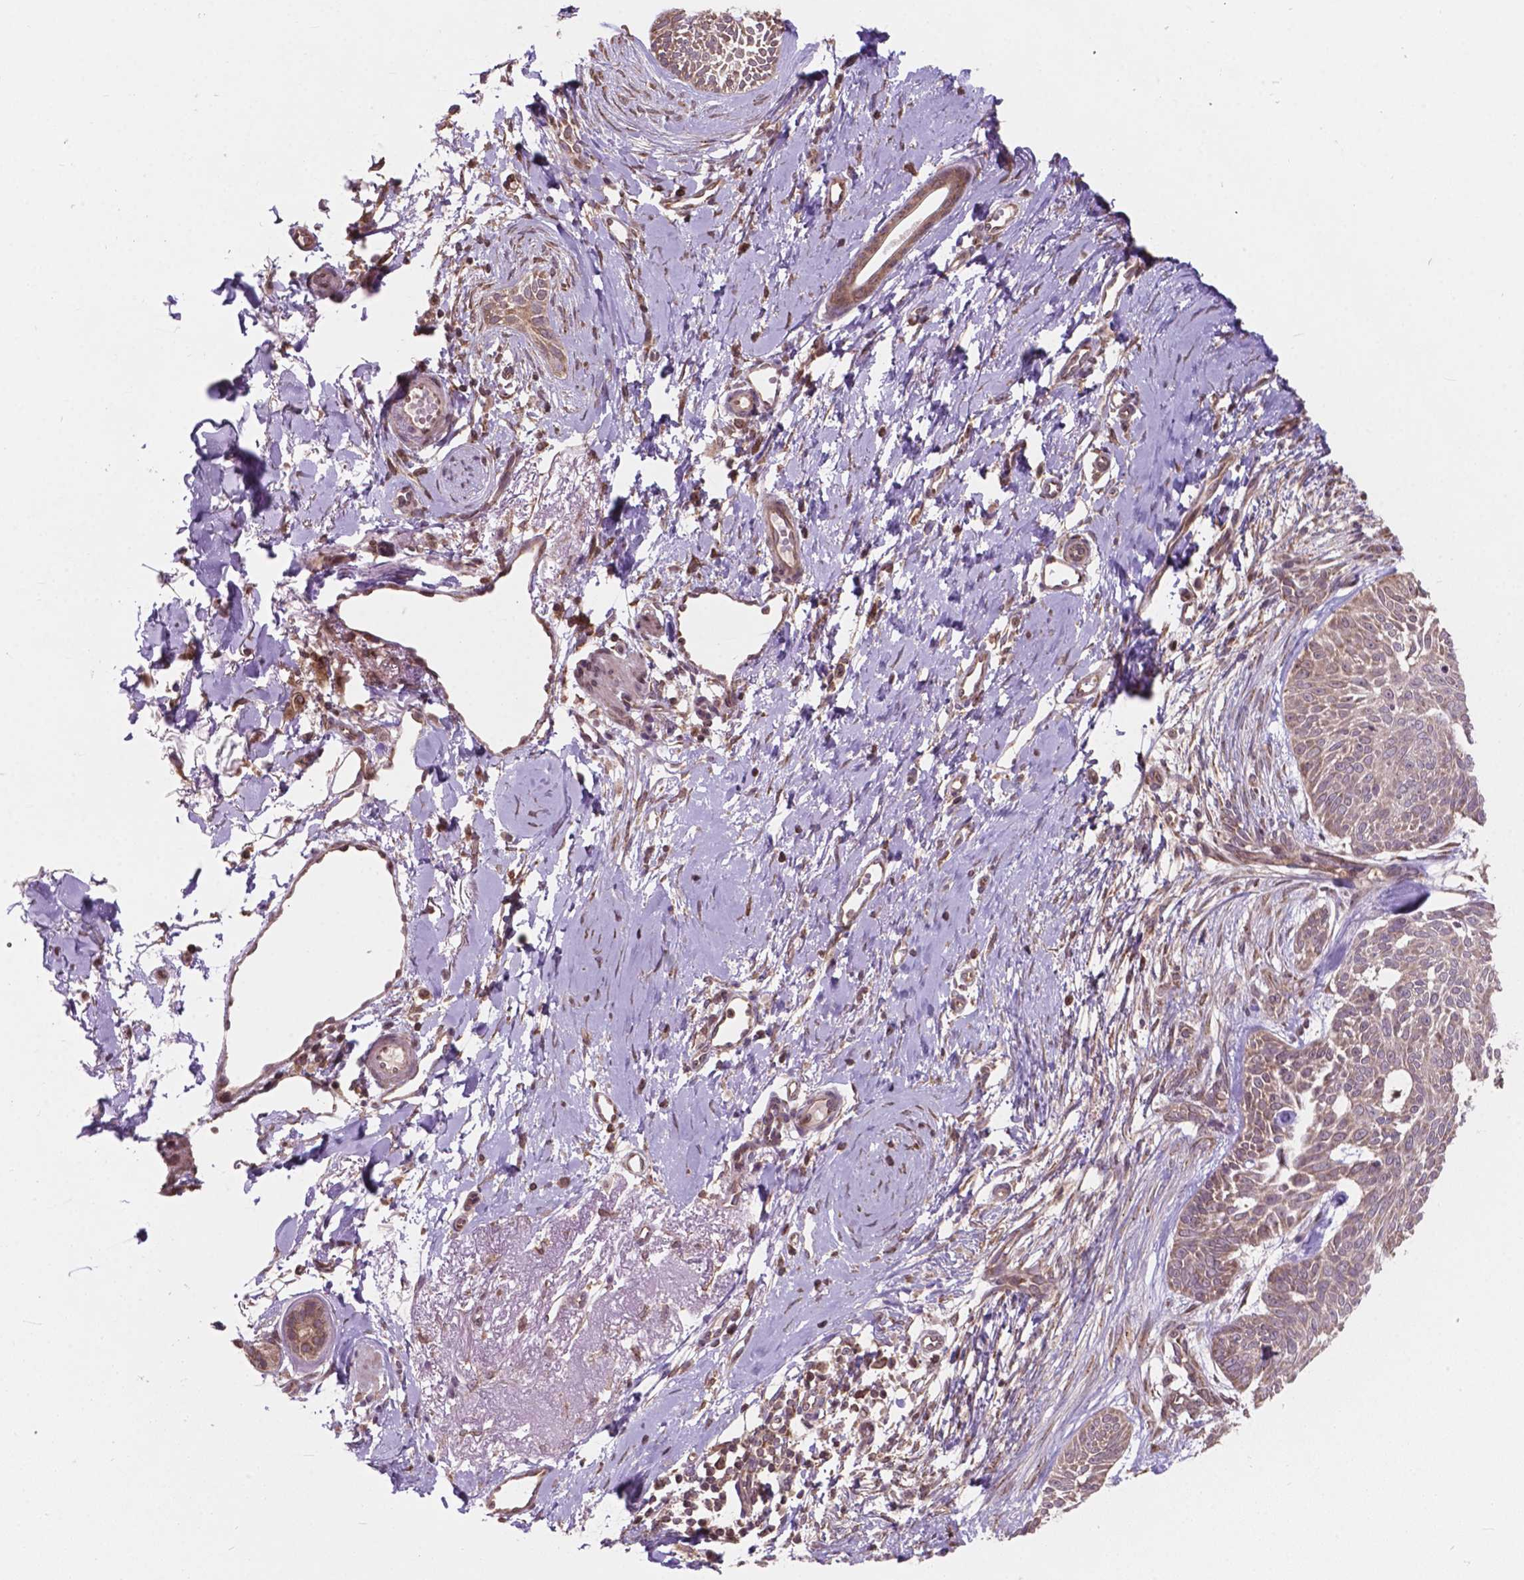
{"staining": {"intensity": "weak", "quantity": ">75%", "location": "cytoplasmic/membranous,nuclear"}, "tissue": "skin cancer", "cell_type": "Tumor cells", "image_type": "cancer", "snomed": [{"axis": "morphology", "description": "Normal tissue, NOS"}, {"axis": "morphology", "description": "Basal cell carcinoma"}, {"axis": "topography", "description": "Skin"}], "caption": "A brown stain shows weak cytoplasmic/membranous and nuclear positivity of a protein in human skin cancer tumor cells.", "gene": "MRPL33", "patient": {"sex": "male", "age": 84}}